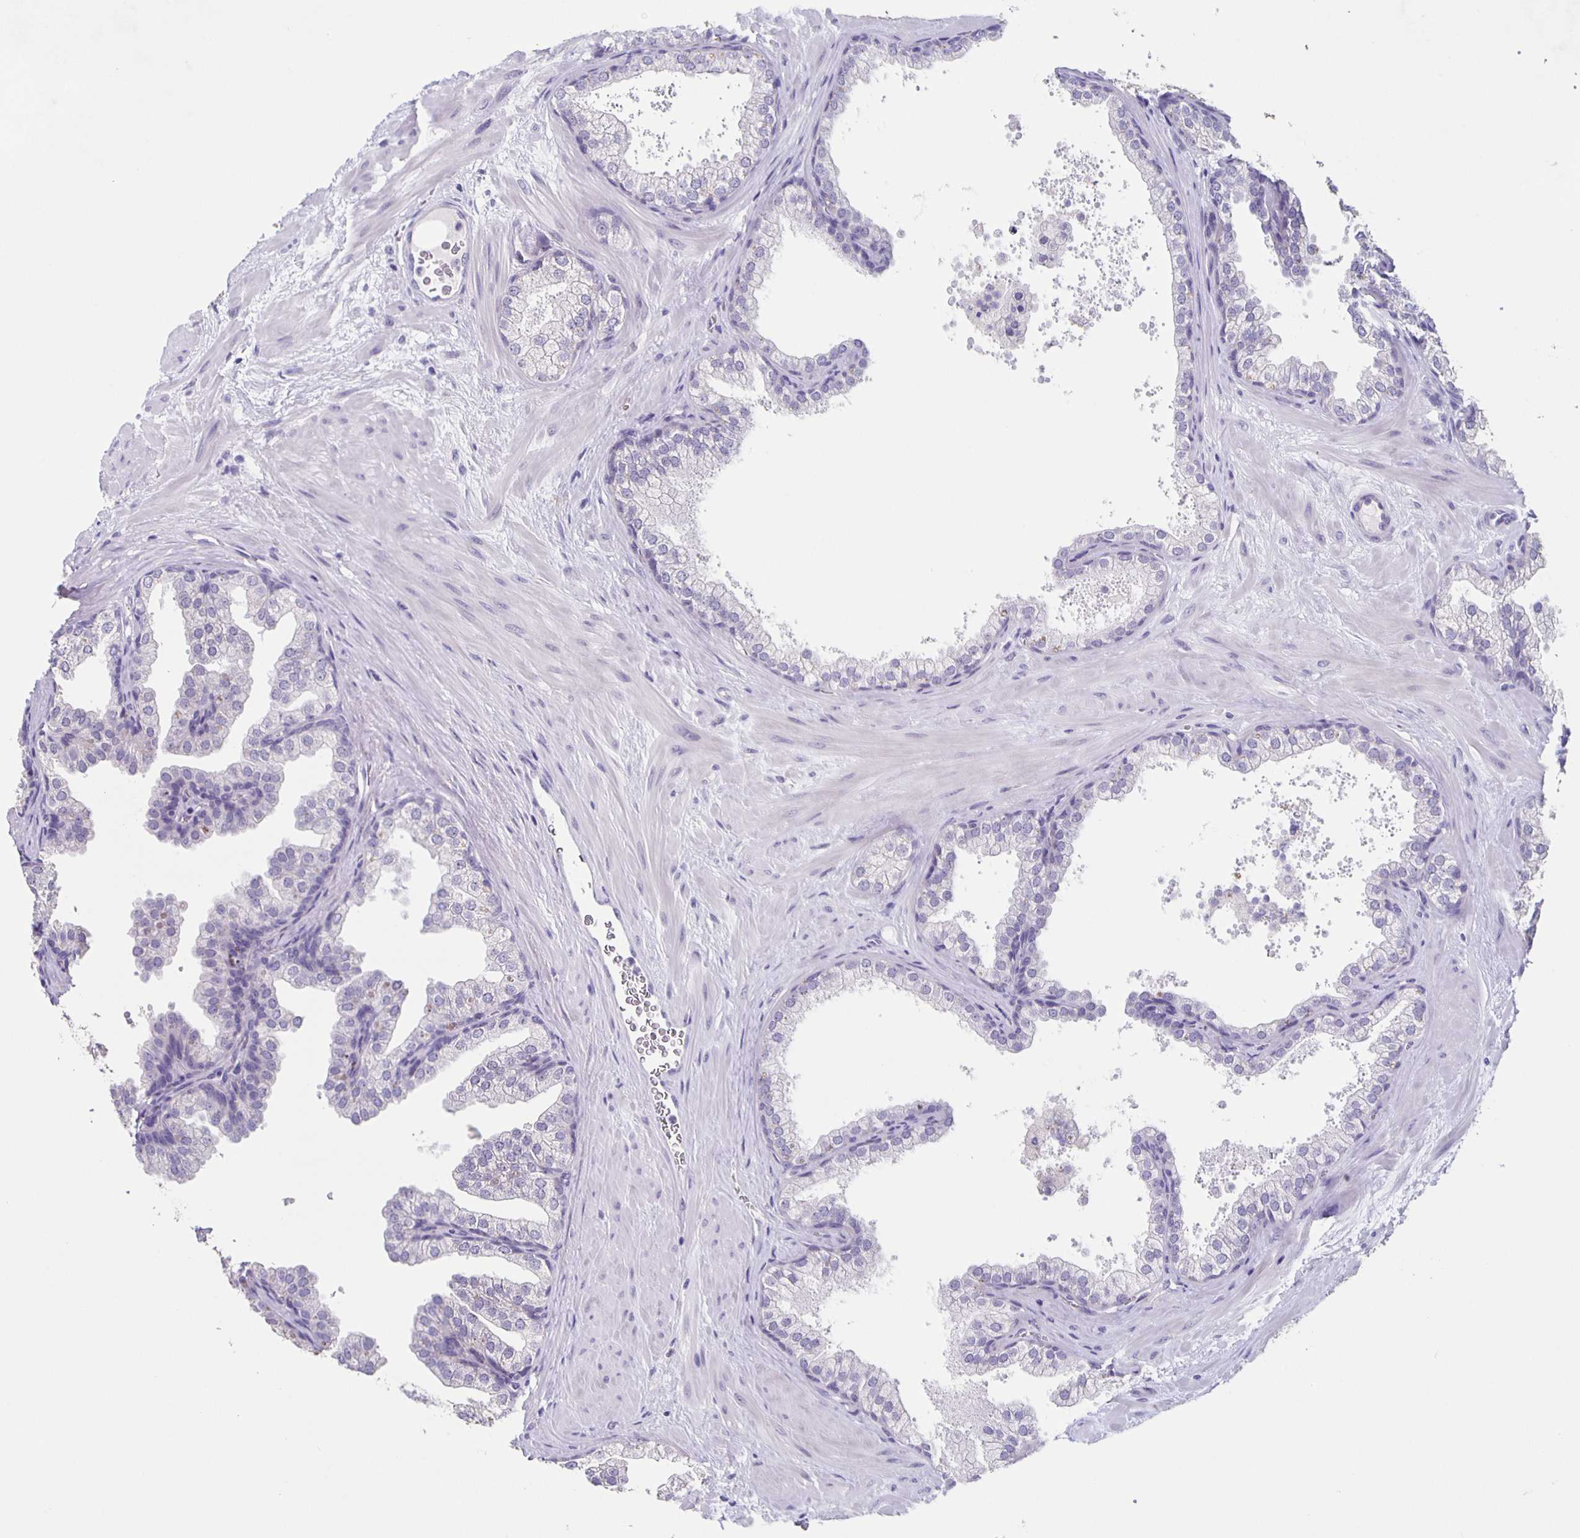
{"staining": {"intensity": "negative", "quantity": "none", "location": "none"}, "tissue": "prostate", "cell_type": "Glandular cells", "image_type": "normal", "snomed": [{"axis": "morphology", "description": "Normal tissue, NOS"}, {"axis": "topography", "description": "Prostate"}], "caption": "Immunohistochemistry photomicrograph of unremarkable prostate: prostate stained with DAB reveals no significant protein staining in glandular cells. (DAB (3,3'-diaminobenzidine) immunohistochemistry, high magnification).", "gene": "CARNS1", "patient": {"sex": "male", "age": 37}}